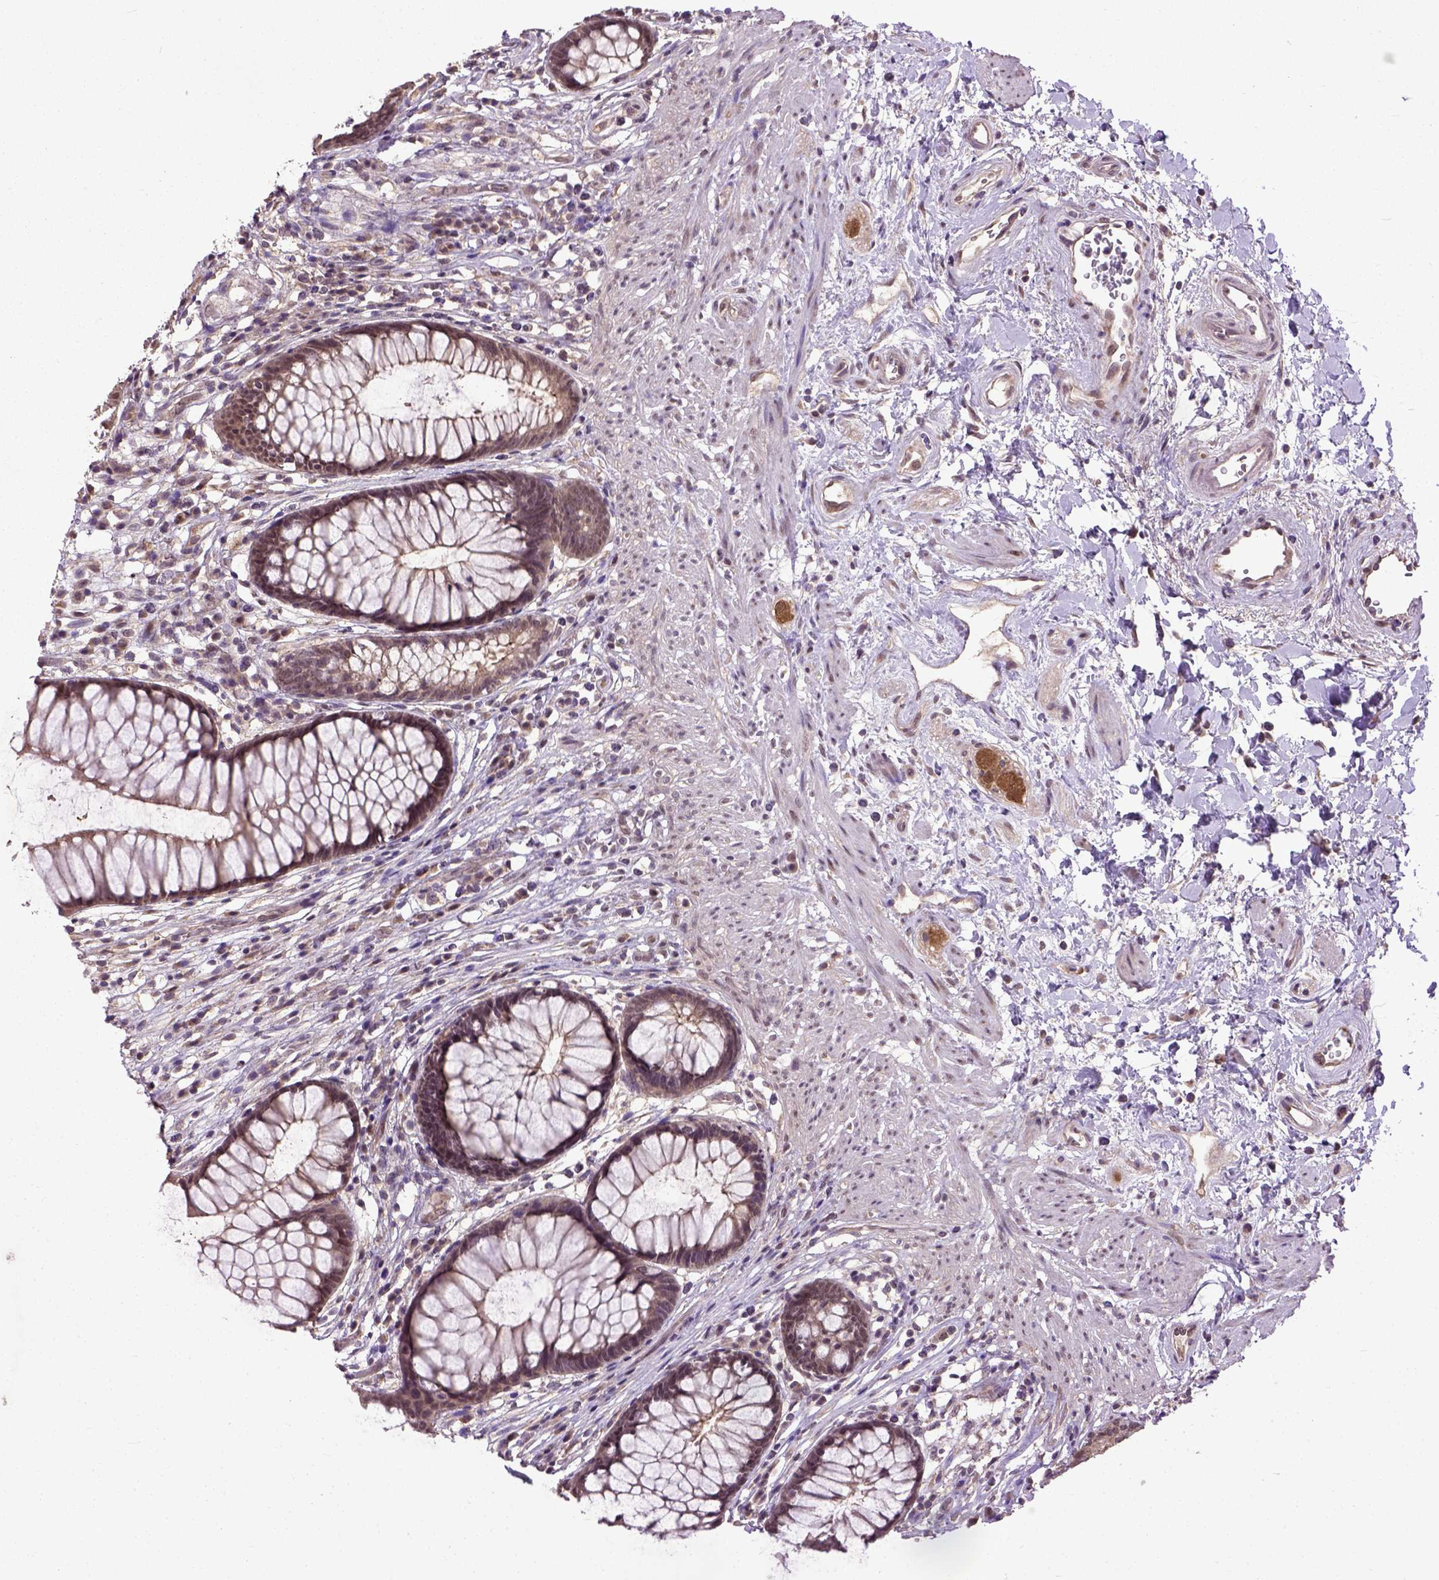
{"staining": {"intensity": "weak", "quantity": ">75%", "location": "cytoplasmic/membranous"}, "tissue": "rectum", "cell_type": "Glandular cells", "image_type": "normal", "snomed": [{"axis": "morphology", "description": "Normal tissue, NOS"}, {"axis": "topography", "description": "Smooth muscle"}, {"axis": "topography", "description": "Rectum"}], "caption": "Immunohistochemistry (IHC) micrograph of normal human rectum stained for a protein (brown), which displays low levels of weak cytoplasmic/membranous staining in about >75% of glandular cells.", "gene": "UBA3", "patient": {"sex": "male", "age": 53}}